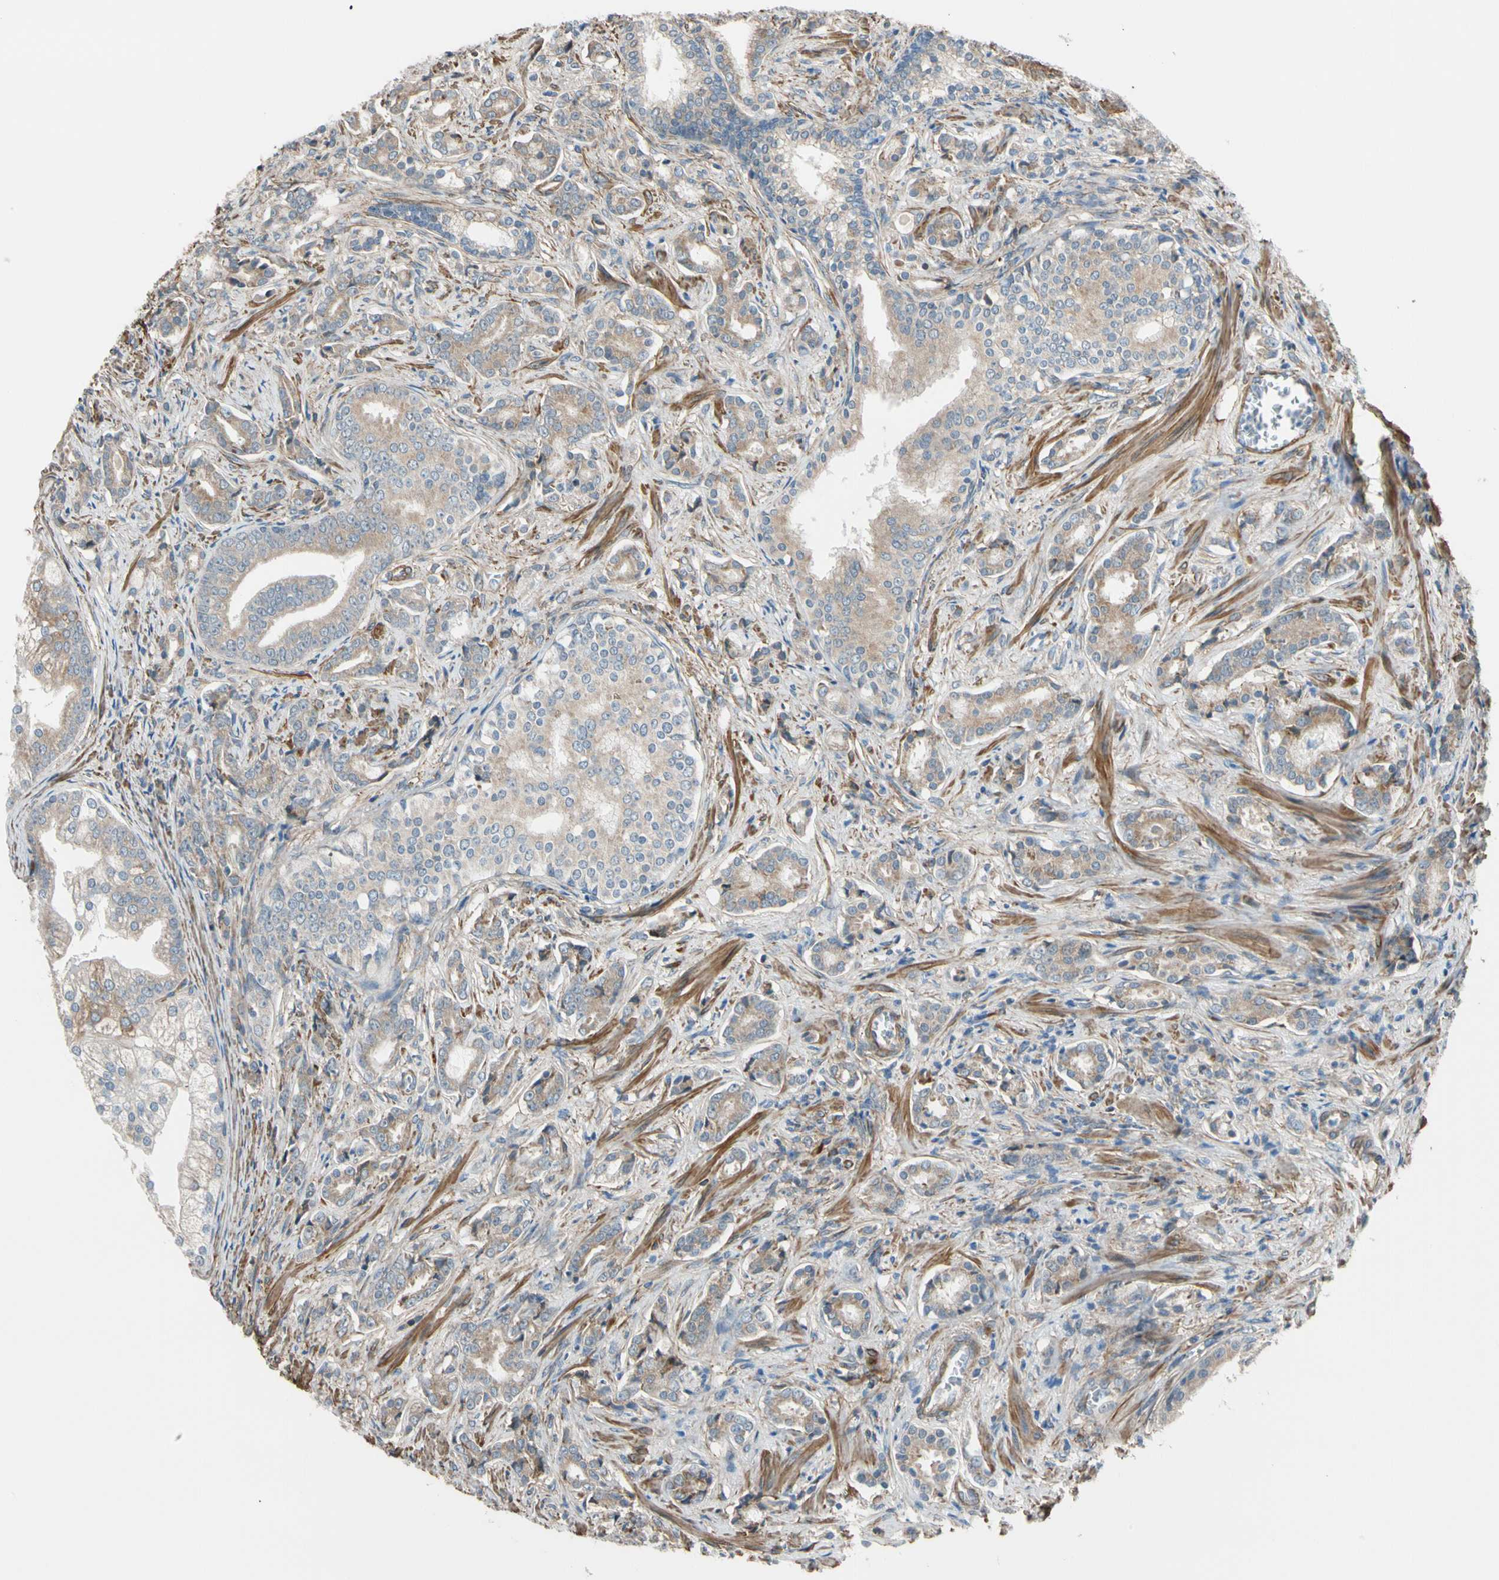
{"staining": {"intensity": "weak", "quantity": ">75%", "location": "cytoplasmic/membranous"}, "tissue": "prostate cancer", "cell_type": "Tumor cells", "image_type": "cancer", "snomed": [{"axis": "morphology", "description": "Adenocarcinoma, Low grade"}, {"axis": "topography", "description": "Prostate"}], "caption": "Protein expression by immunohistochemistry exhibits weak cytoplasmic/membranous expression in about >75% of tumor cells in prostate cancer.", "gene": "LIMK2", "patient": {"sex": "male", "age": 58}}